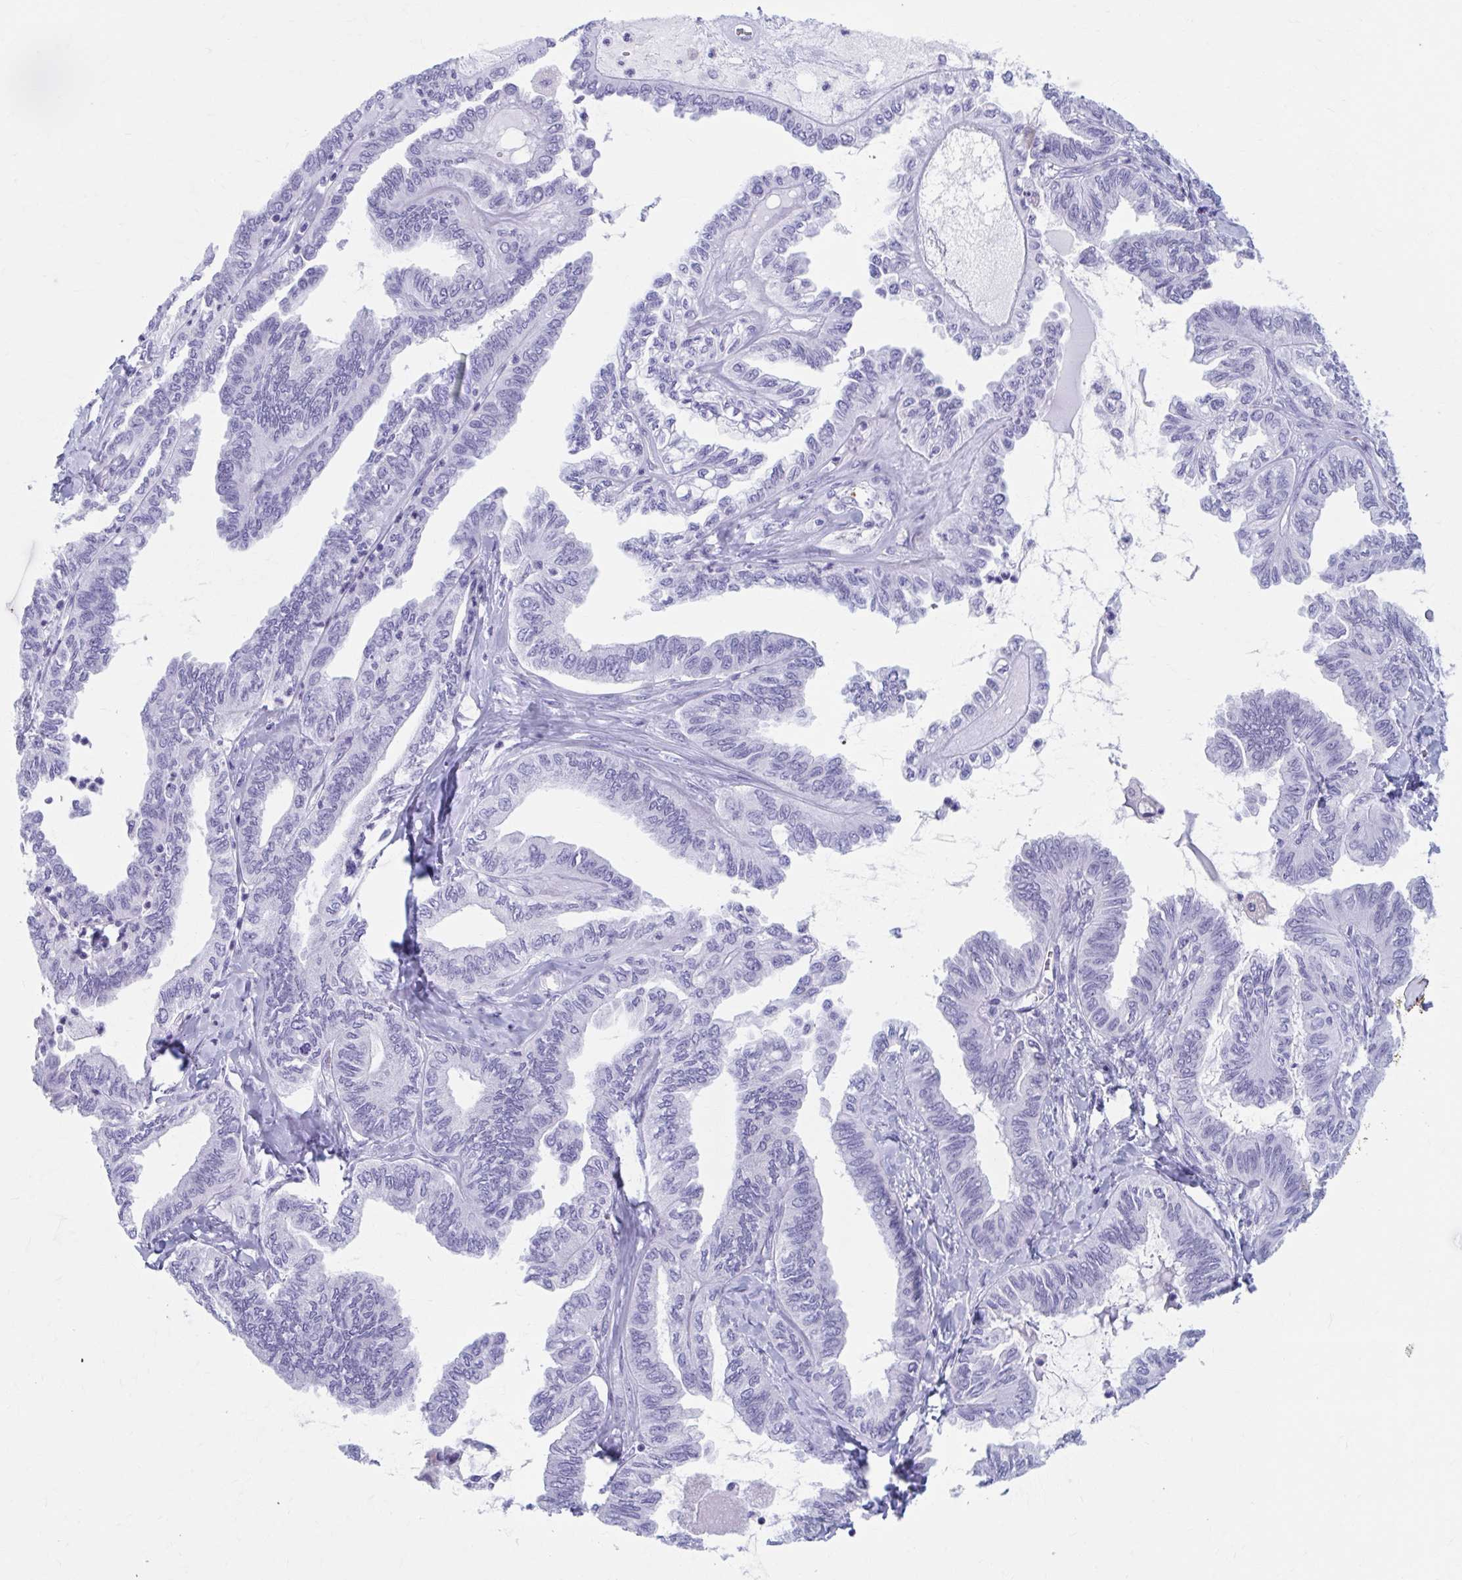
{"staining": {"intensity": "negative", "quantity": "none", "location": "none"}, "tissue": "ovarian cancer", "cell_type": "Tumor cells", "image_type": "cancer", "snomed": [{"axis": "morphology", "description": "Carcinoma, endometroid"}, {"axis": "topography", "description": "Ovary"}], "caption": "The micrograph exhibits no staining of tumor cells in ovarian endometroid carcinoma.", "gene": "KCNE2", "patient": {"sex": "female", "age": 70}}